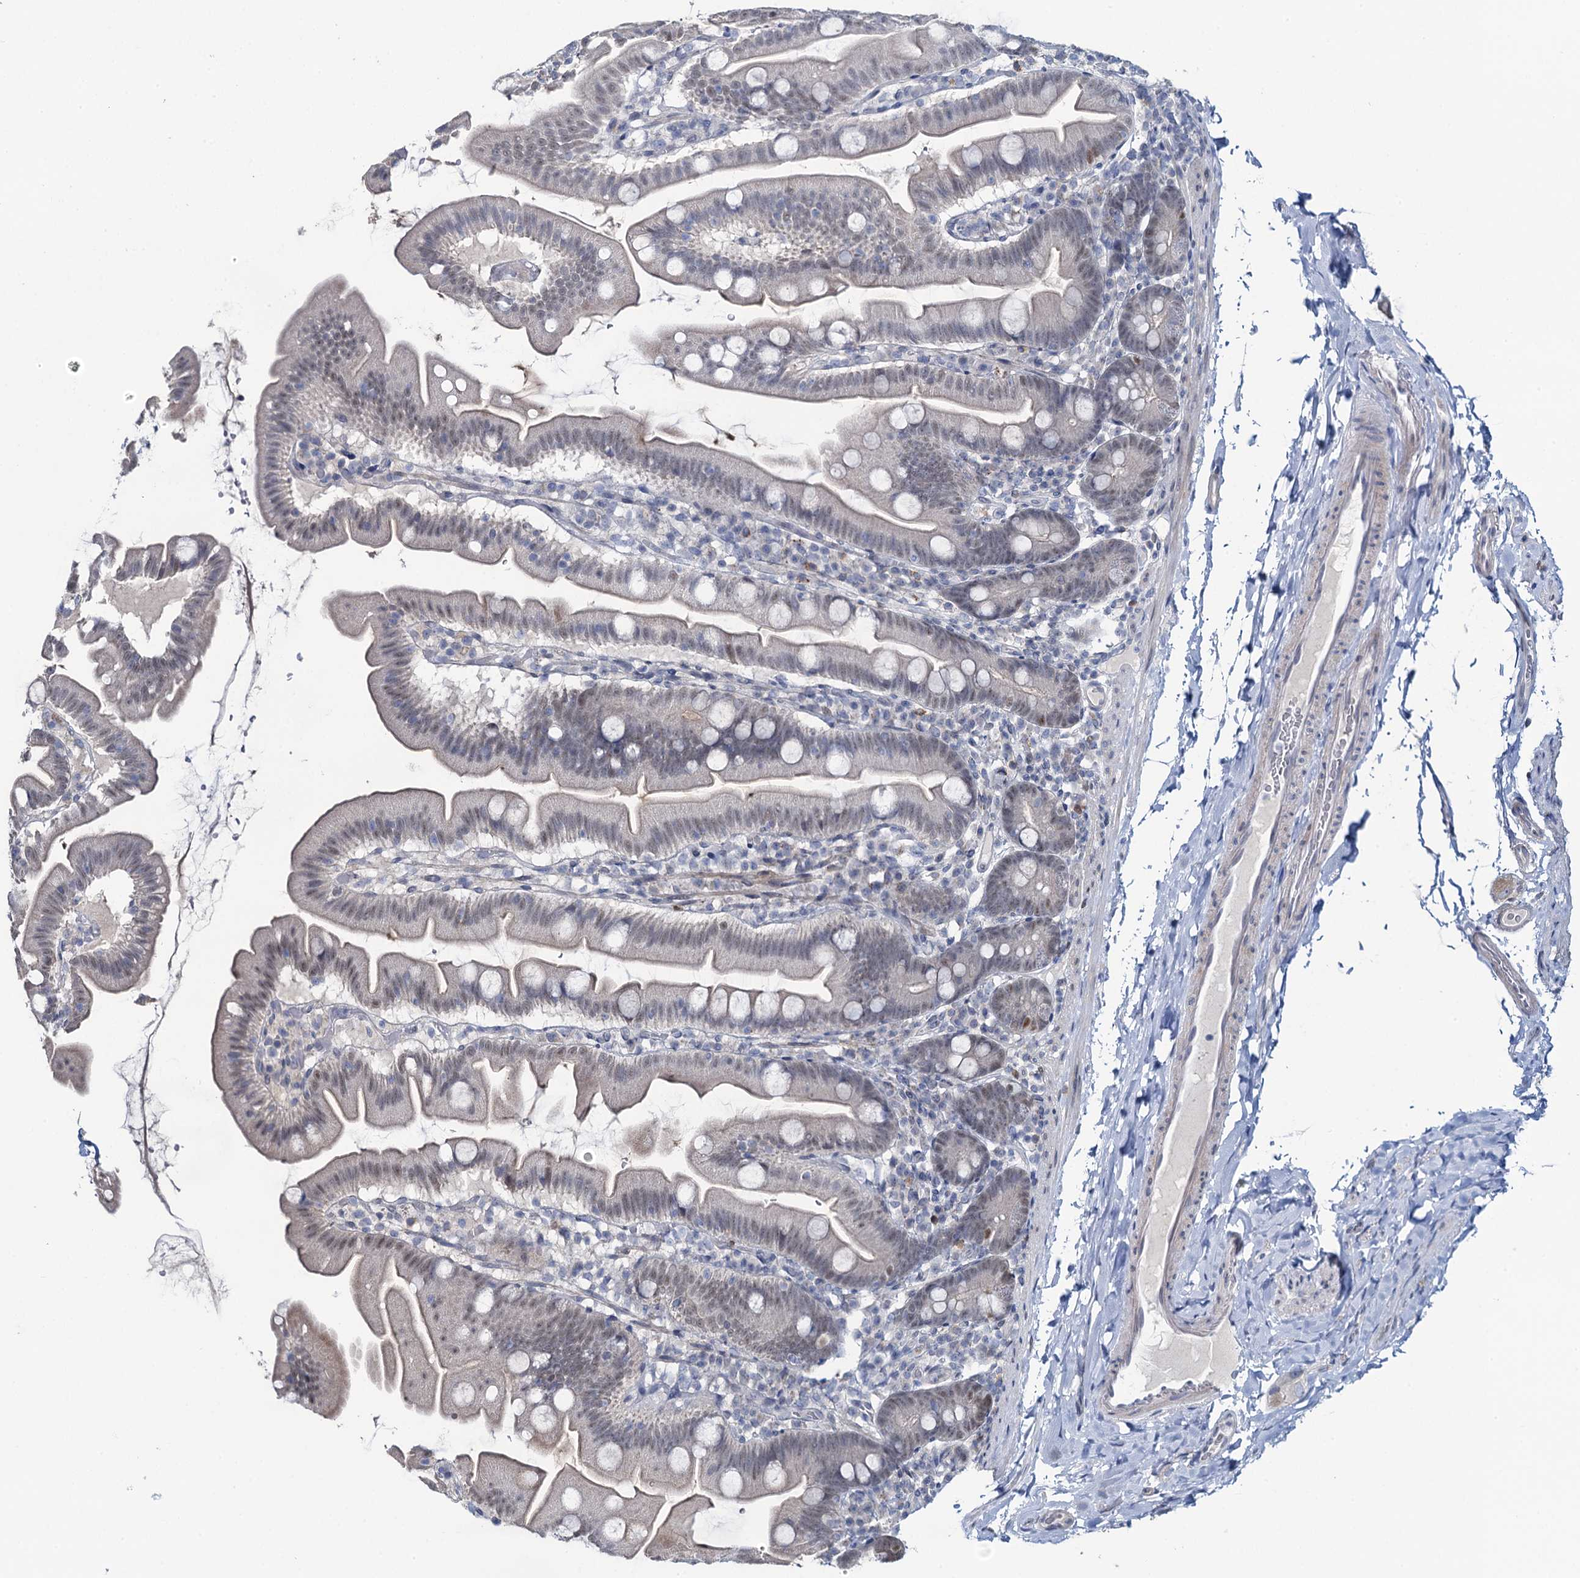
{"staining": {"intensity": "negative", "quantity": "none", "location": "none"}, "tissue": "small intestine", "cell_type": "Glandular cells", "image_type": "normal", "snomed": [{"axis": "morphology", "description": "Normal tissue, NOS"}, {"axis": "topography", "description": "Small intestine"}], "caption": "IHC histopathology image of unremarkable human small intestine stained for a protein (brown), which reveals no positivity in glandular cells. (DAB (3,3'-diaminobenzidine) IHC, high magnification).", "gene": "TOX3", "patient": {"sex": "female", "age": 68}}